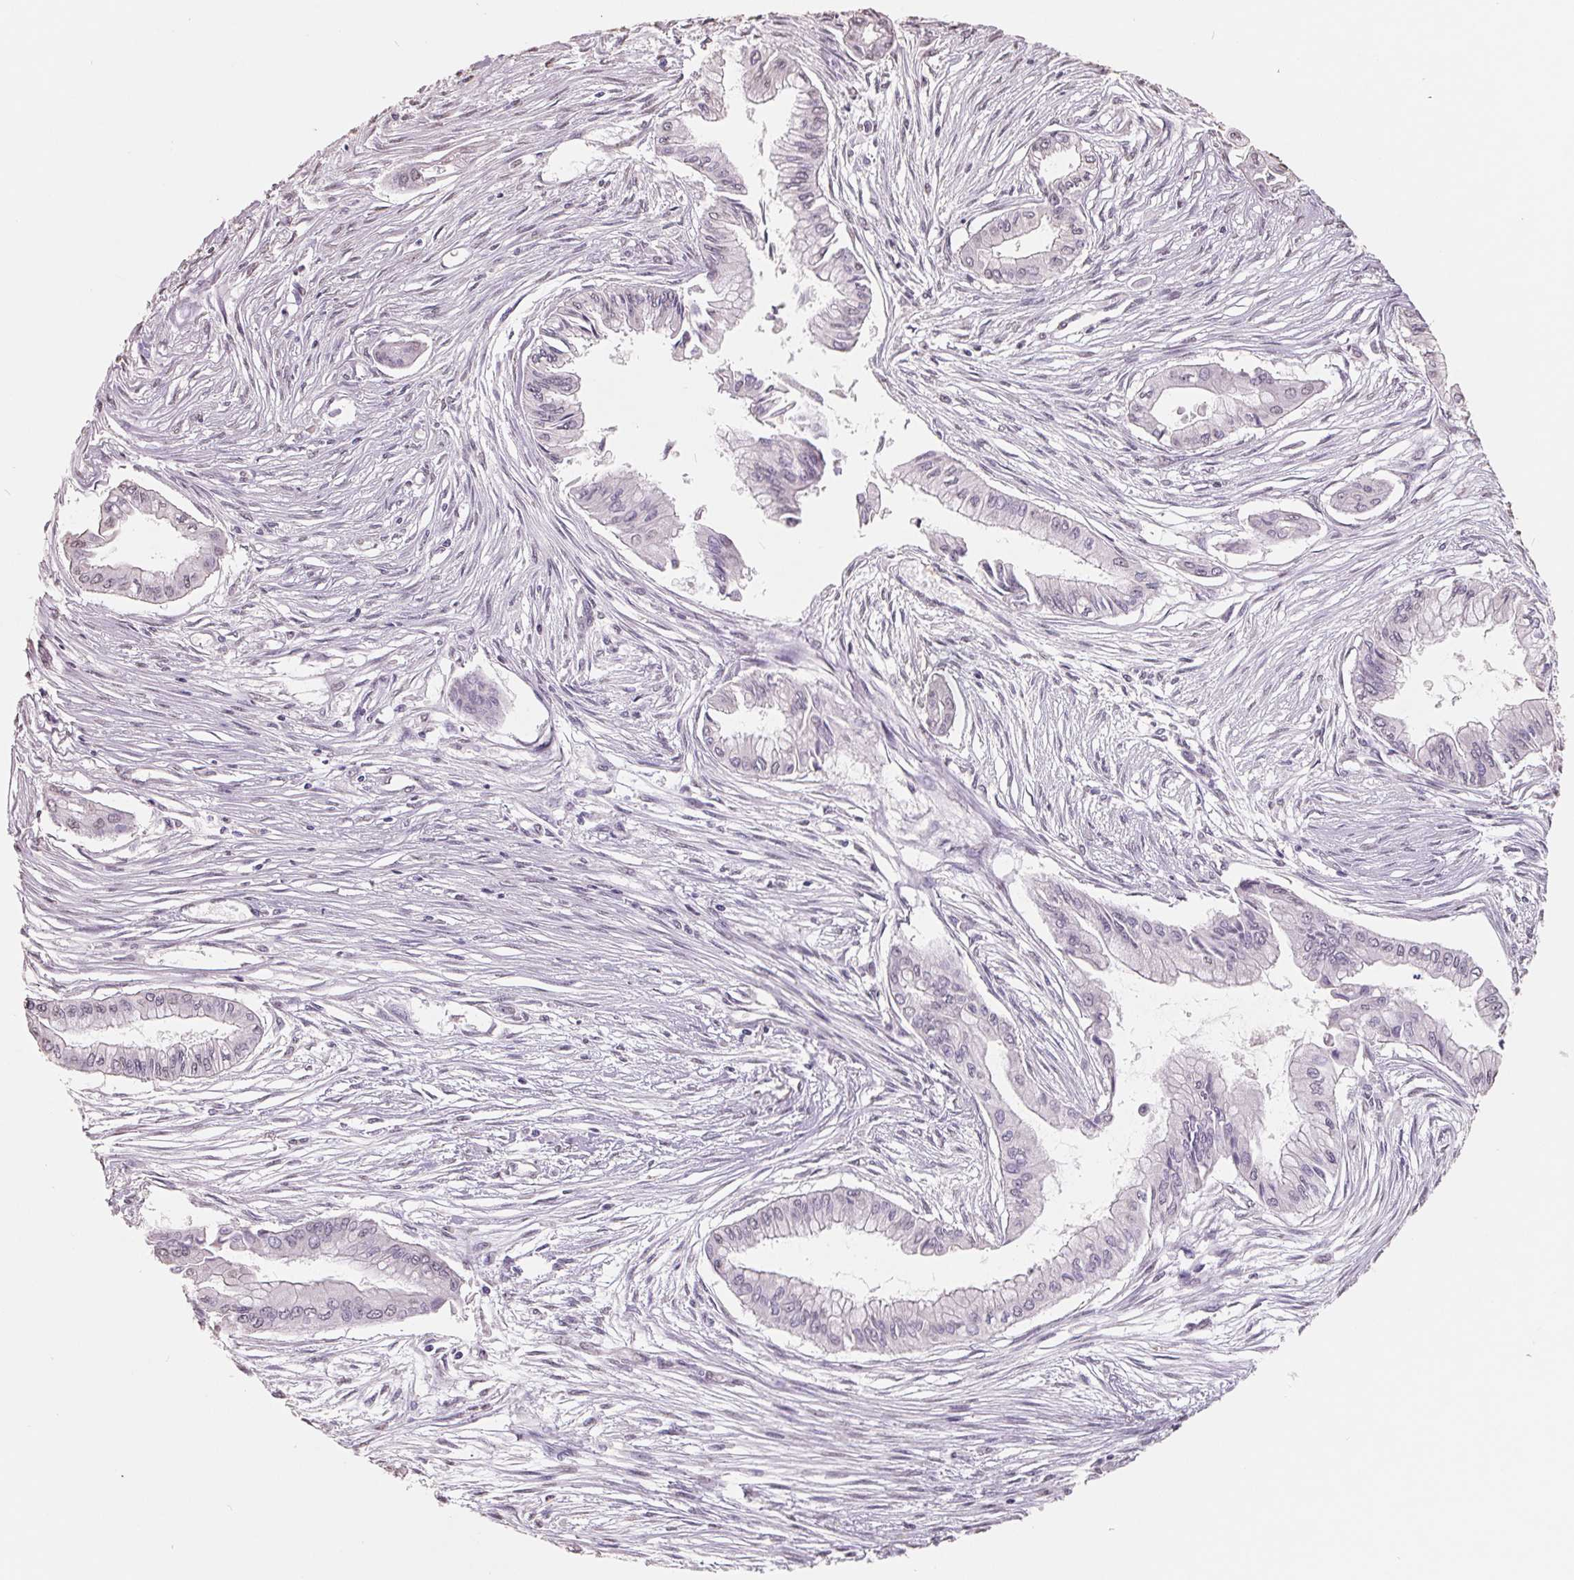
{"staining": {"intensity": "negative", "quantity": "none", "location": "none"}, "tissue": "pancreatic cancer", "cell_type": "Tumor cells", "image_type": "cancer", "snomed": [{"axis": "morphology", "description": "Adenocarcinoma, NOS"}, {"axis": "topography", "description": "Pancreas"}], "caption": "This is an immunohistochemistry (IHC) photomicrograph of pancreatic adenocarcinoma. There is no positivity in tumor cells.", "gene": "FTCD", "patient": {"sex": "female", "age": 68}}